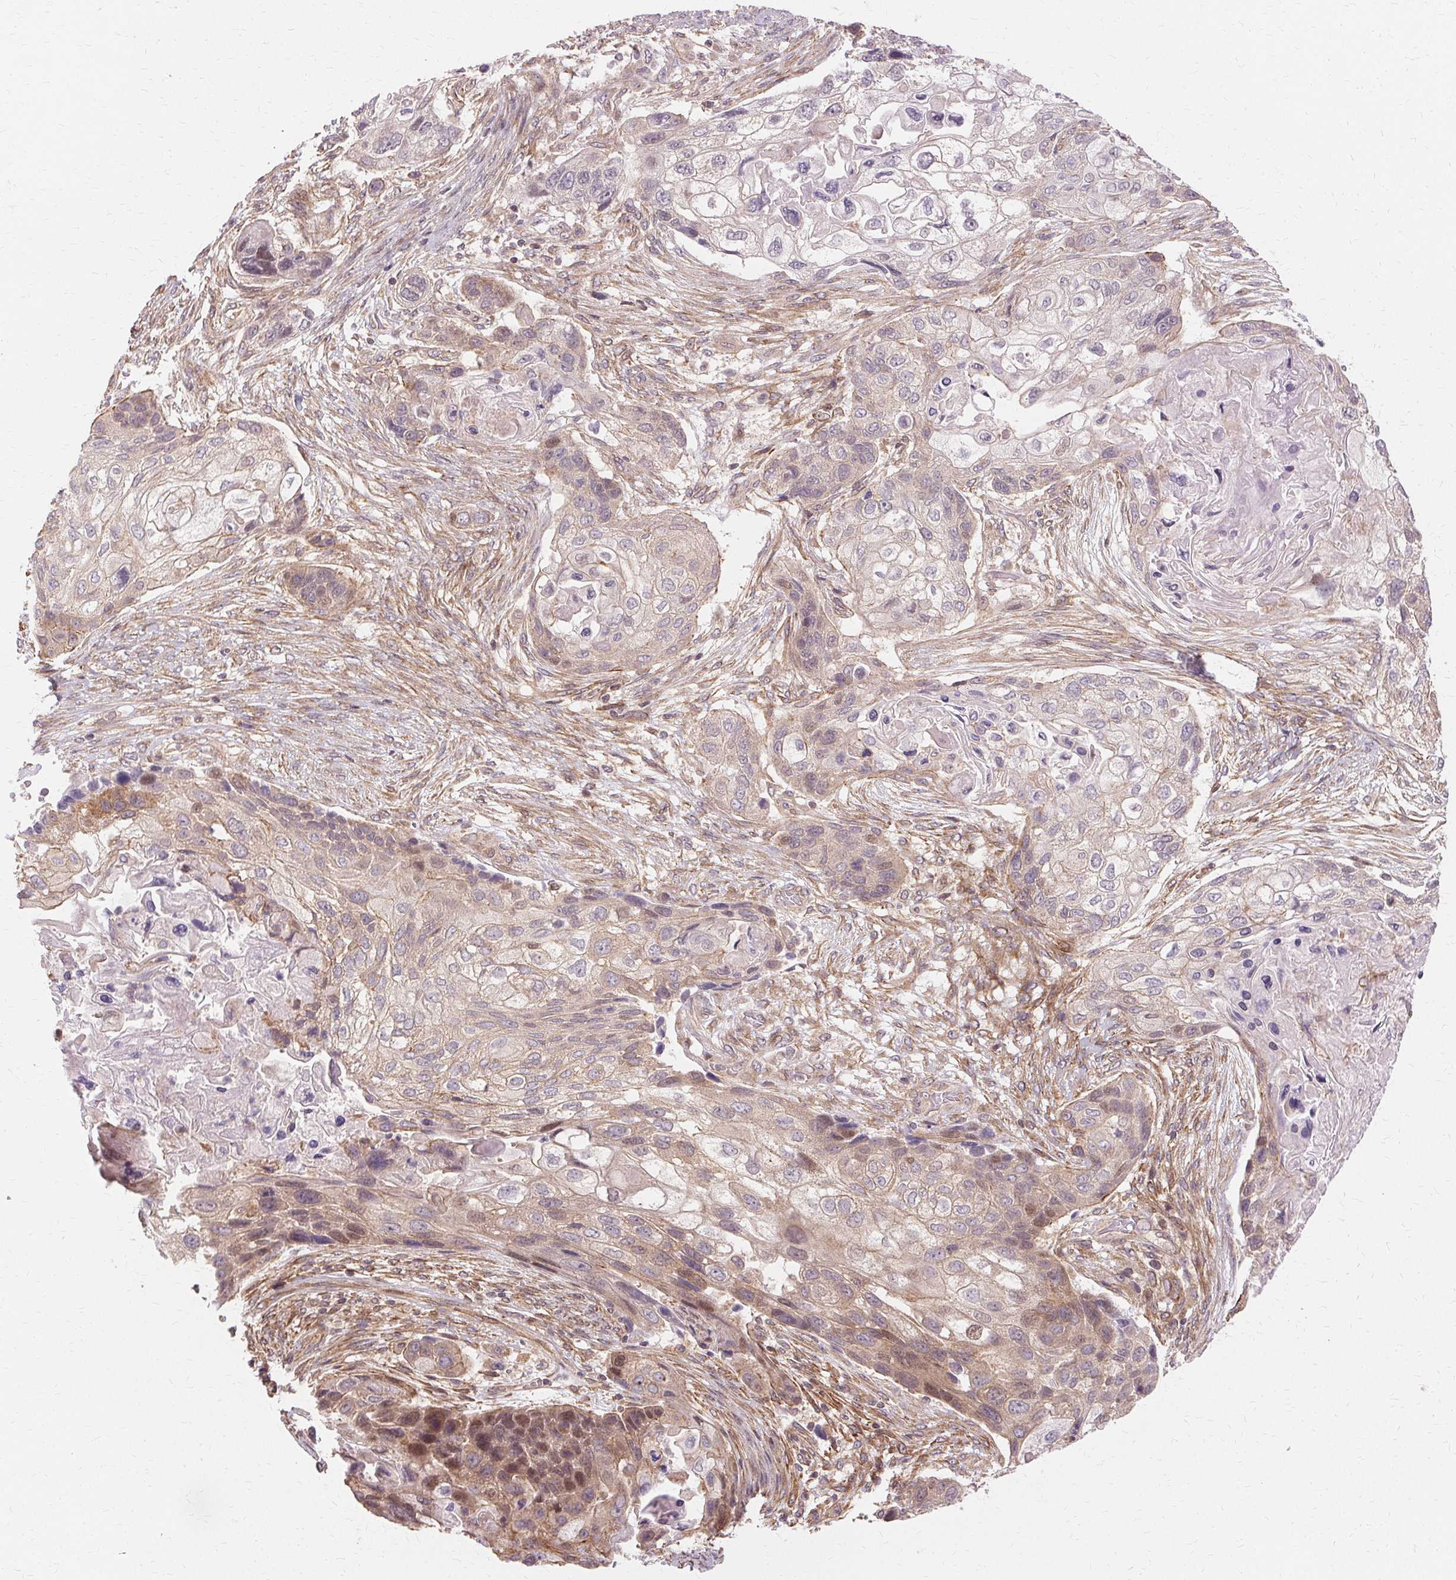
{"staining": {"intensity": "weak", "quantity": "<25%", "location": "cytoplasmic/membranous"}, "tissue": "lung cancer", "cell_type": "Tumor cells", "image_type": "cancer", "snomed": [{"axis": "morphology", "description": "Squamous cell carcinoma, NOS"}, {"axis": "topography", "description": "Lung"}], "caption": "A histopathology image of human lung squamous cell carcinoma is negative for staining in tumor cells.", "gene": "USP8", "patient": {"sex": "male", "age": 69}}